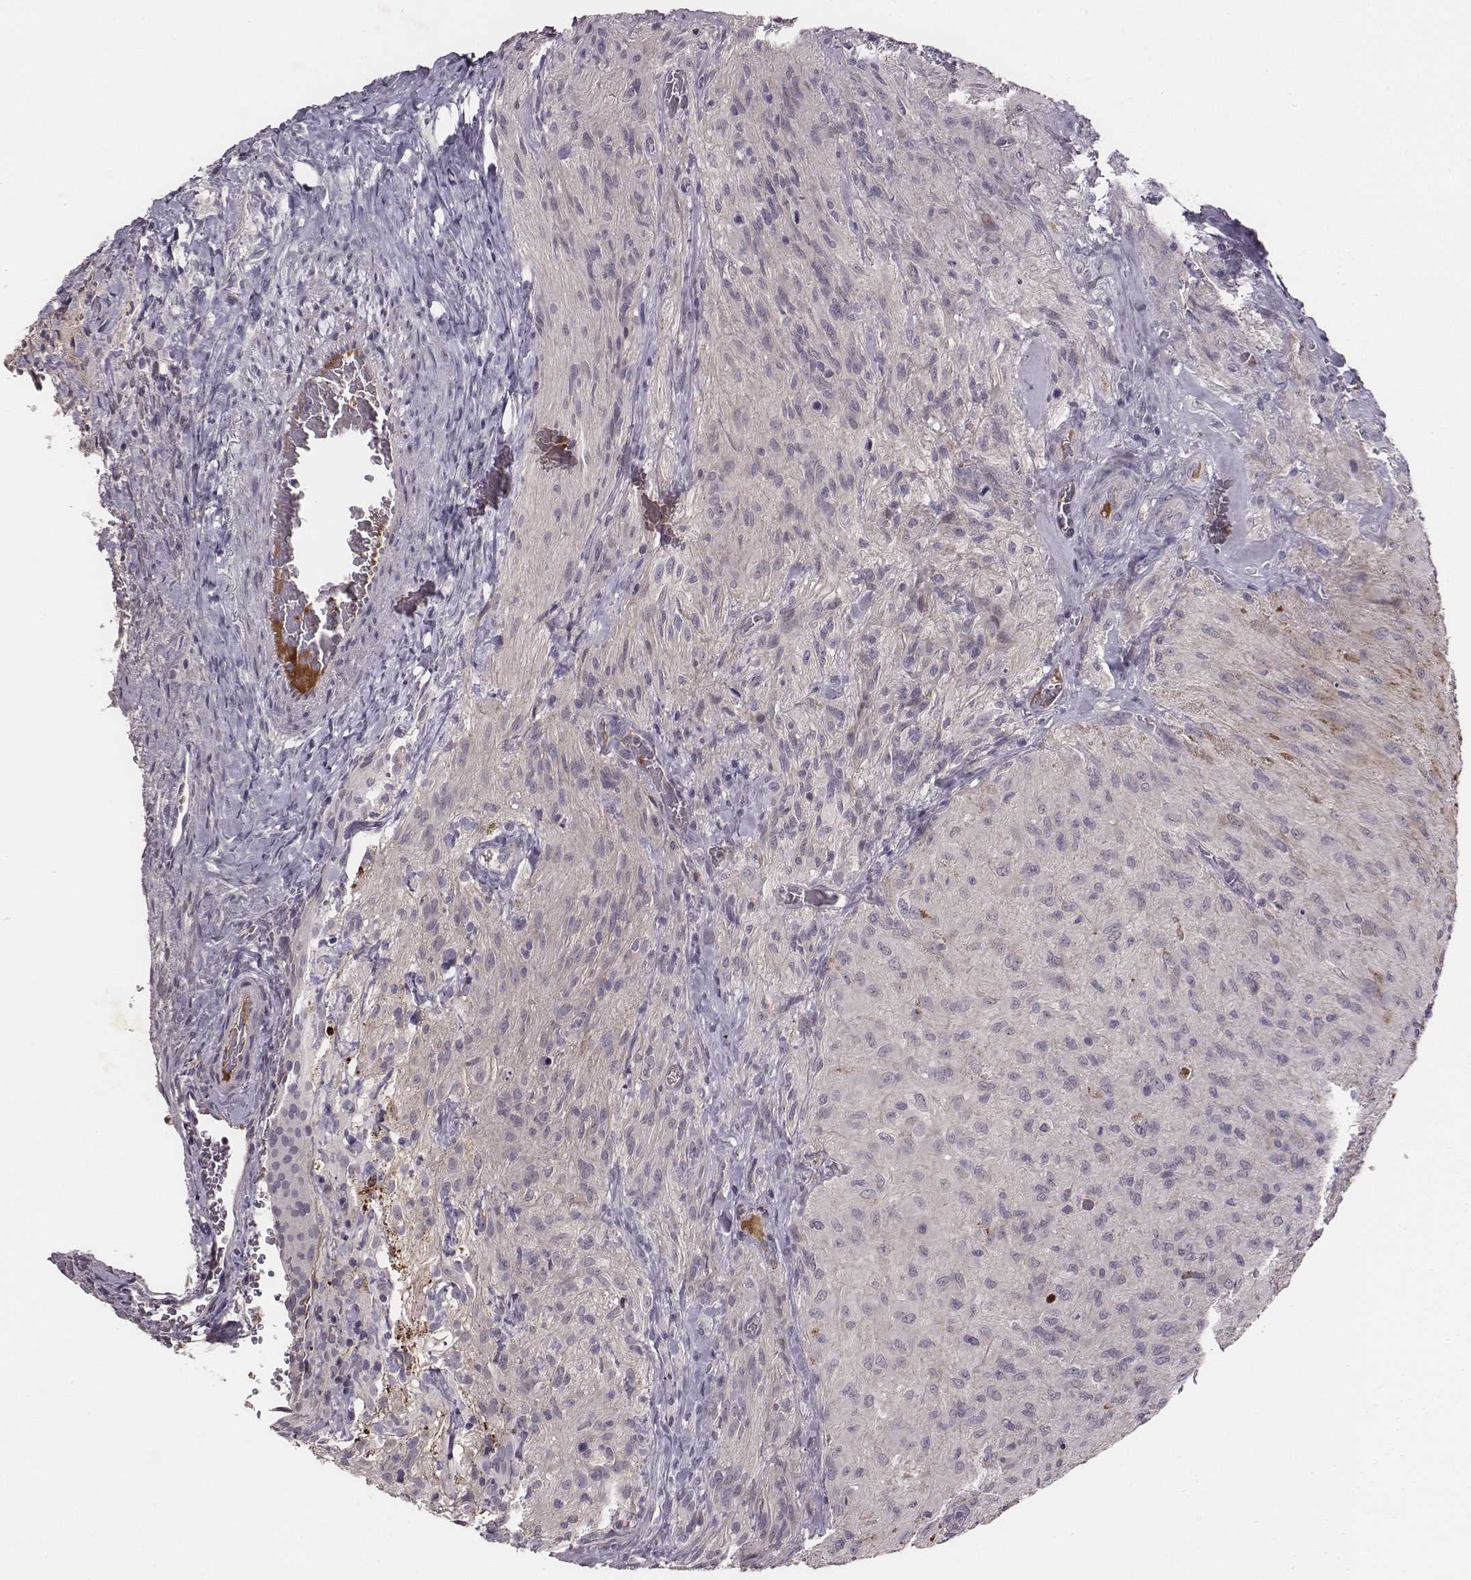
{"staining": {"intensity": "negative", "quantity": "none", "location": "none"}, "tissue": "glioma", "cell_type": "Tumor cells", "image_type": "cancer", "snomed": [{"axis": "morphology", "description": "Glioma, malignant, High grade"}, {"axis": "topography", "description": "Brain"}], "caption": "Immunohistochemistry micrograph of neoplastic tissue: human glioma stained with DAB shows no significant protein positivity in tumor cells.", "gene": "SLC22A6", "patient": {"sex": "male", "age": 47}}